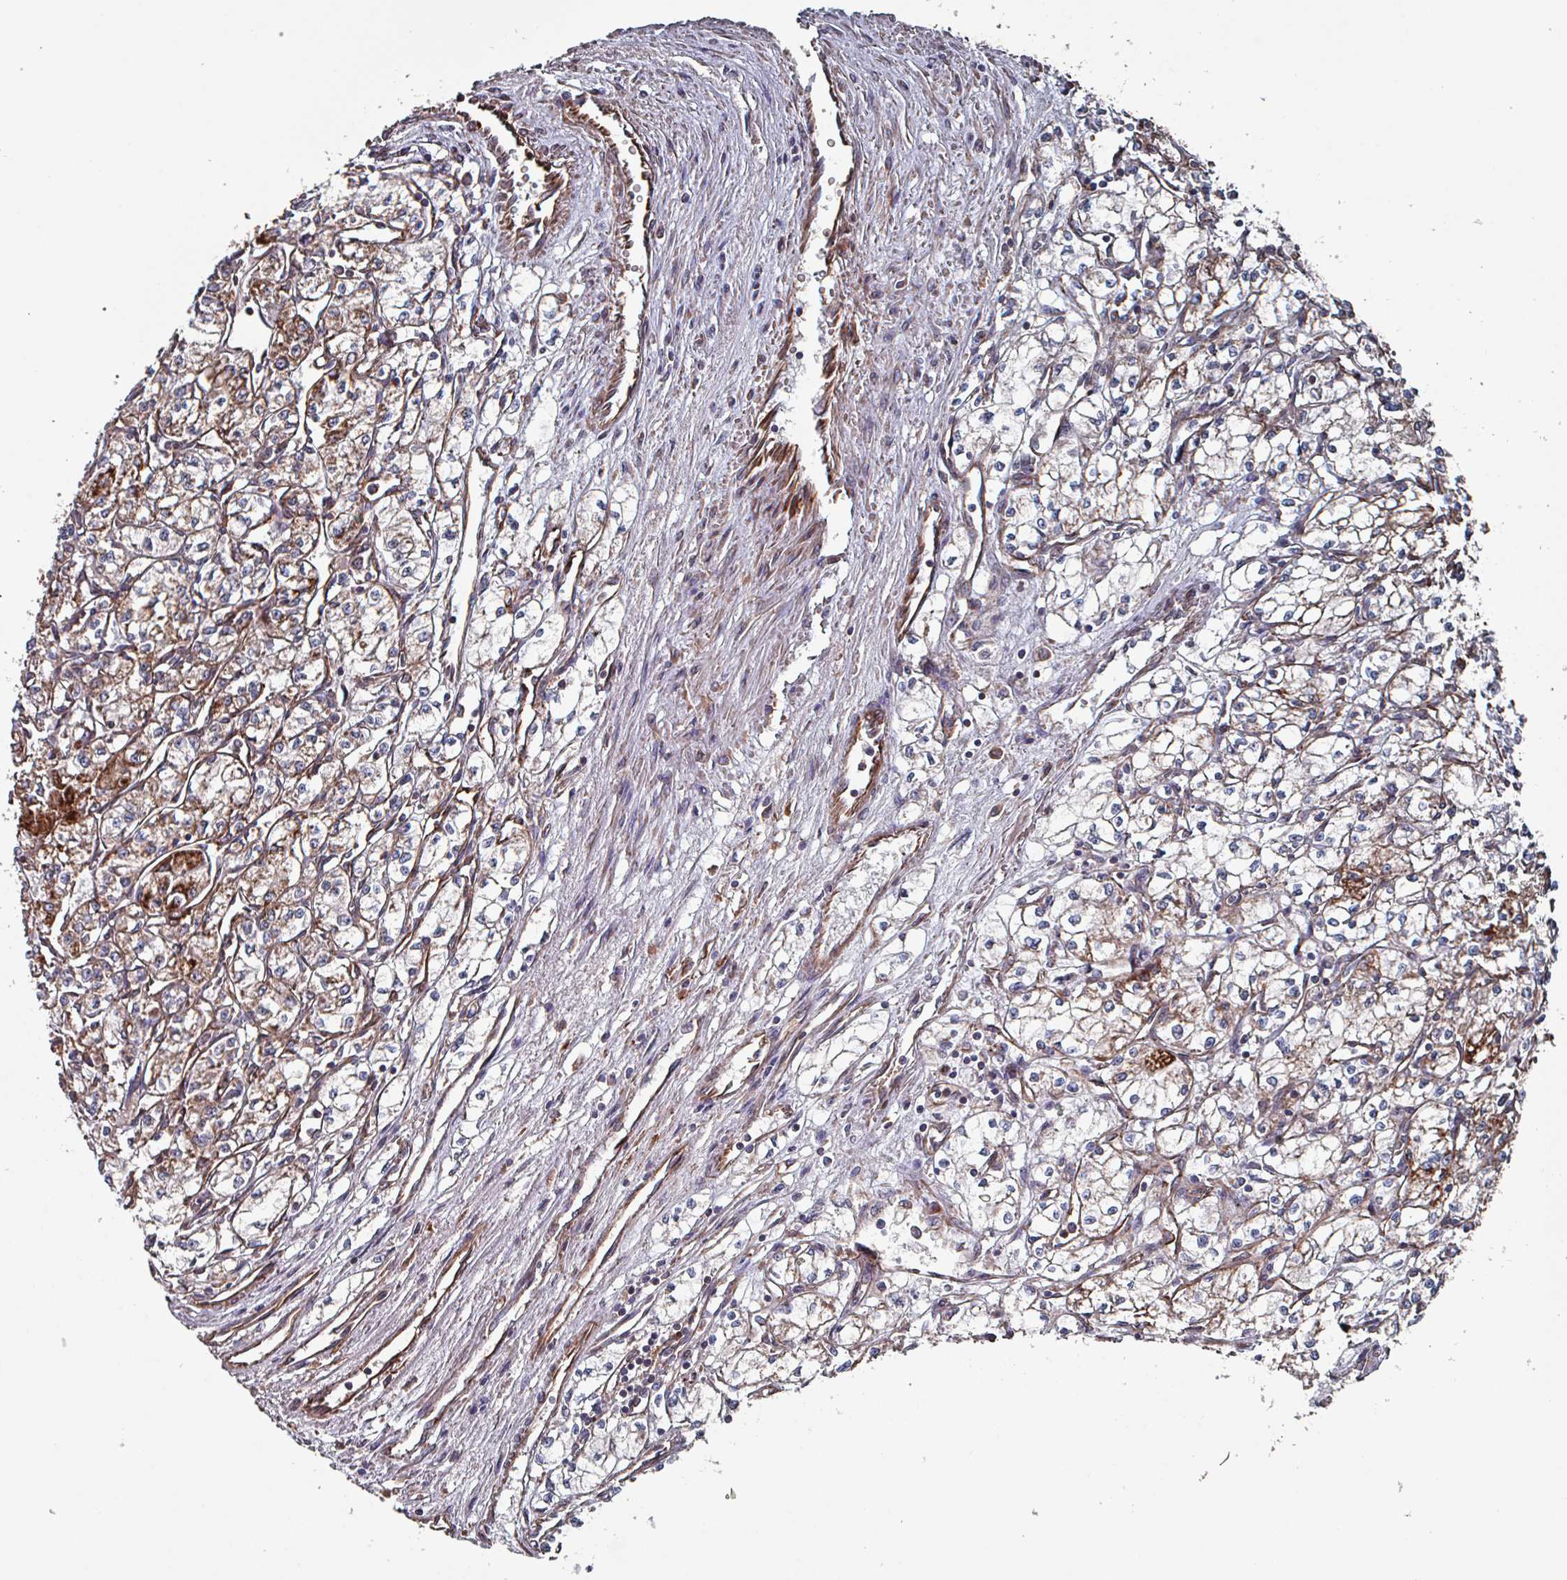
{"staining": {"intensity": "moderate", "quantity": "25%-75%", "location": "cytoplasmic/membranous"}, "tissue": "renal cancer", "cell_type": "Tumor cells", "image_type": "cancer", "snomed": [{"axis": "morphology", "description": "Adenocarcinoma, NOS"}, {"axis": "topography", "description": "Kidney"}], "caption": "Immunohistochemistry (IHC) (DAB (3,3'-diaminobenzidine)) staining of renal cancer exhibits moderate cytoplasmic/membranous protein expression in about 25%-75% of tumor cells.", "gene": "ANO10", "patient": {"sex": "male", "age": 59}}